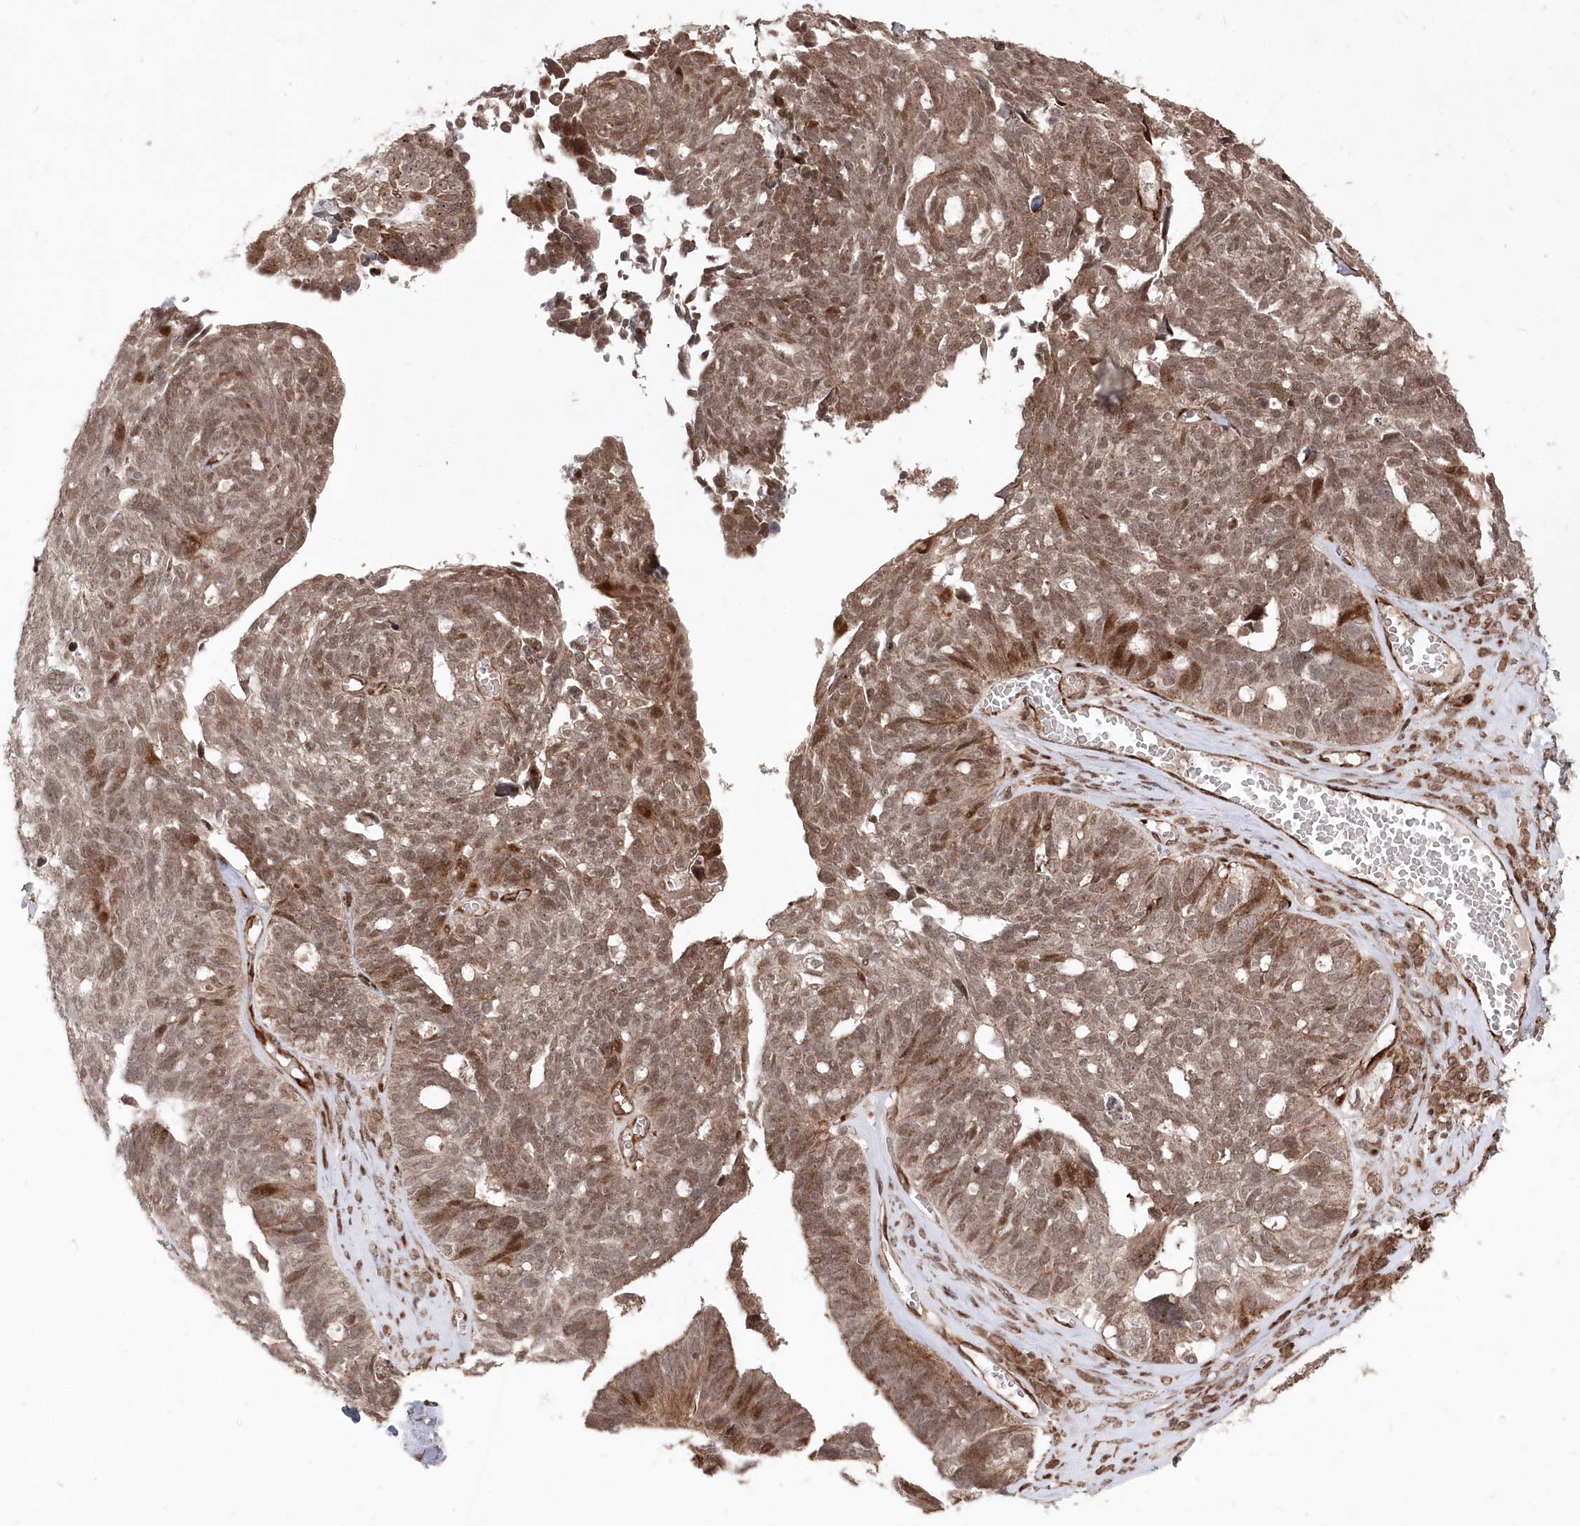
{"staining": {"intensity": "moderate", "quantity": ">75%", "location": "cytoplasmic/membranous,nuclear"}, "tissue": "ovarian cancer", "cell_type": "Tumor cells", "image_type": "cancer", "snomed": [{"axis": "morphology", "description": "Cystadenocarcinoma, serous, NOS"}, {"axis": "topography", "description": "Ovary"}], "caption": "About >75% of tumor cells in human ovarian cancer (serous cystadenocarcinoma) show moderate cytoplasmic/membranous and nuclear protein expression as visualized by brown immunohistochemical staining.", "gene": "POLR3A", "patient": {"sex": "female", "age": 79}}